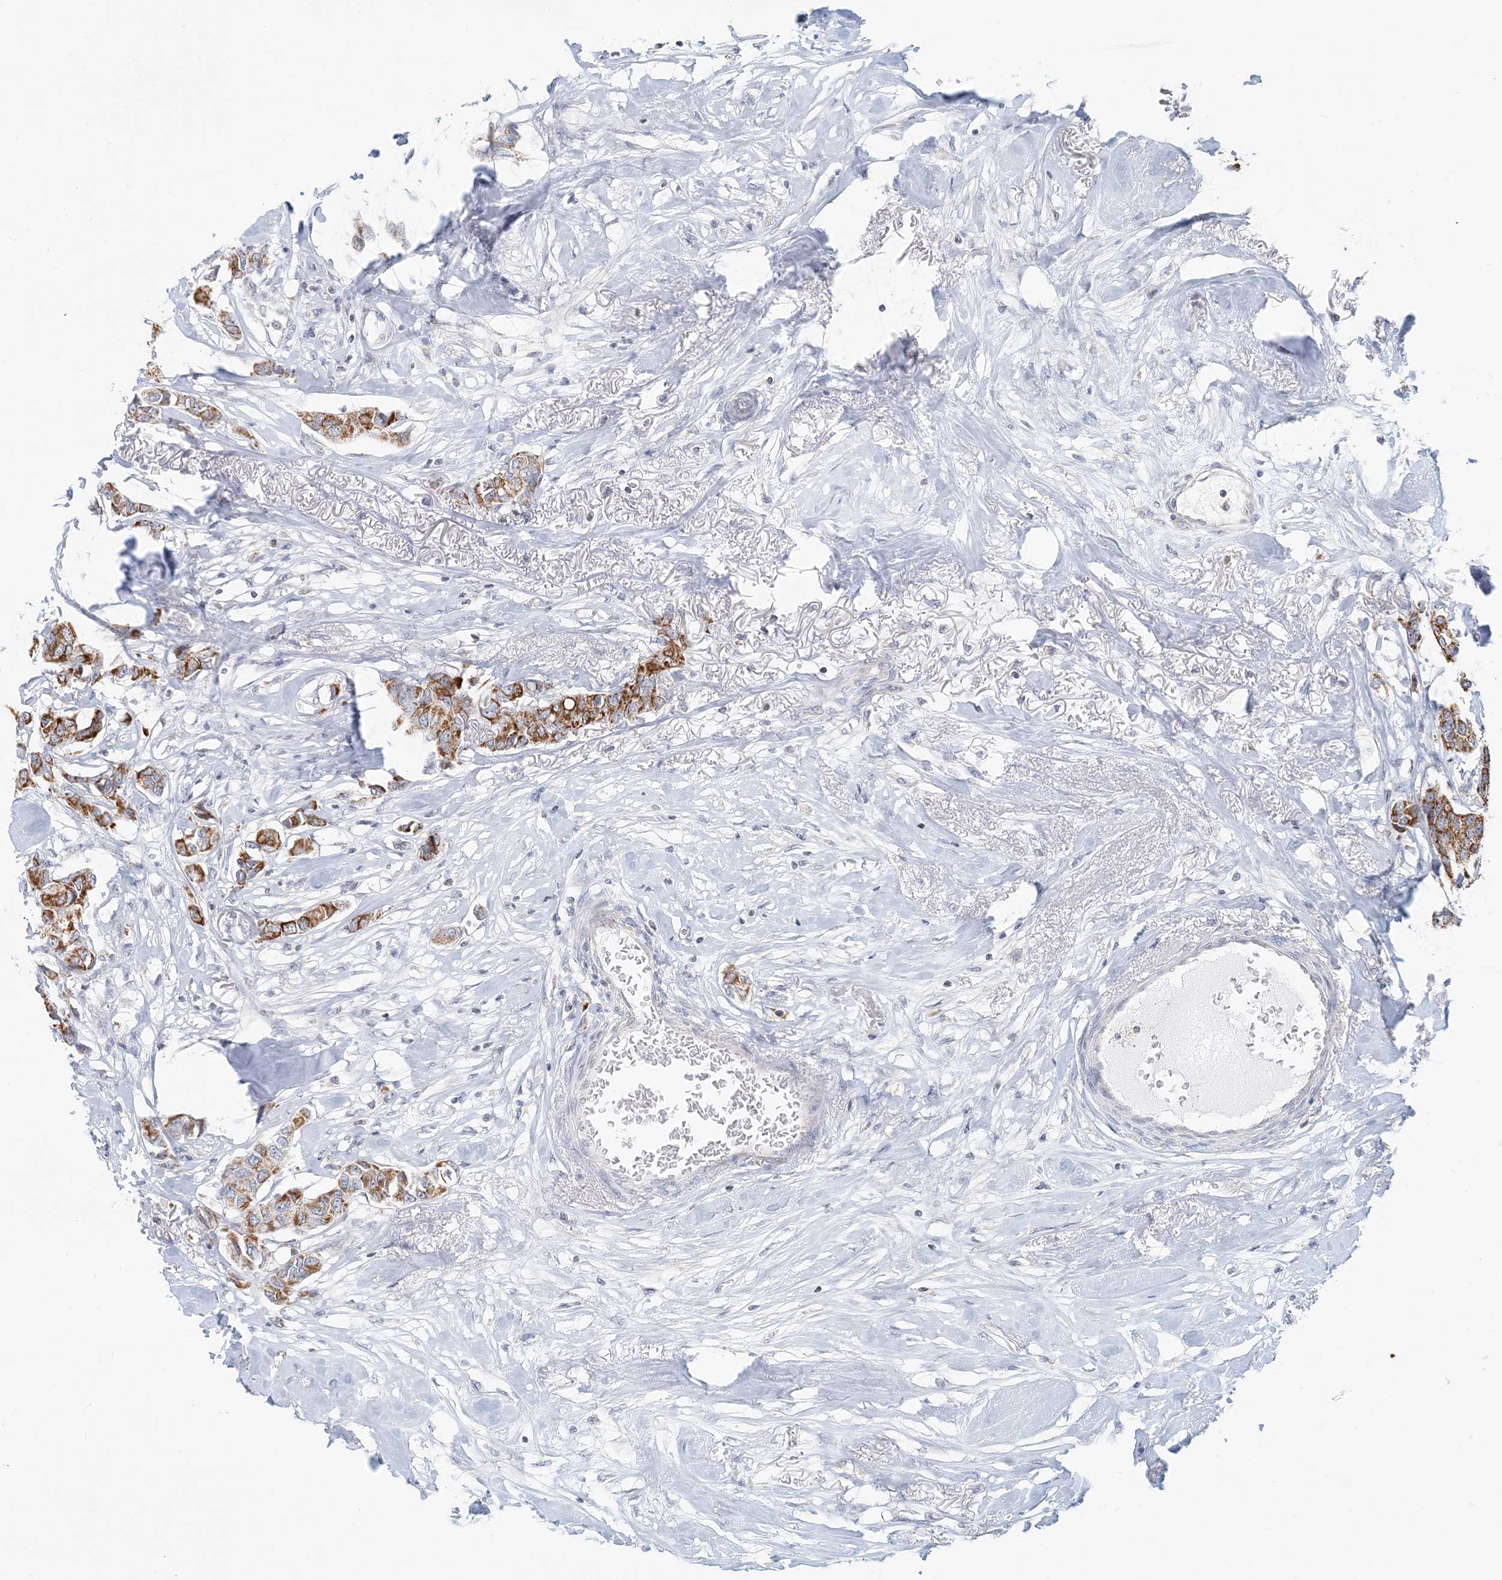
{"staining": {"intensity": "strong", "quantity": ">75%", "location": "cytoplasmic/membranous"}, "tissue": "breast cancer", "cell_type": "Tumor cells", "image_type": "cancer", "snomed": [{"axis": "morphology", "description": "Duct carcinoma"}, {"axis": "topography", "description": "Breast"}], "caption": "Breast infiltrating ductal carcinoma stained with a protein marker reveals strong staining in tumor cells.", "gene": "BDH1", "patient": {"sex": "female", "age": 80}}